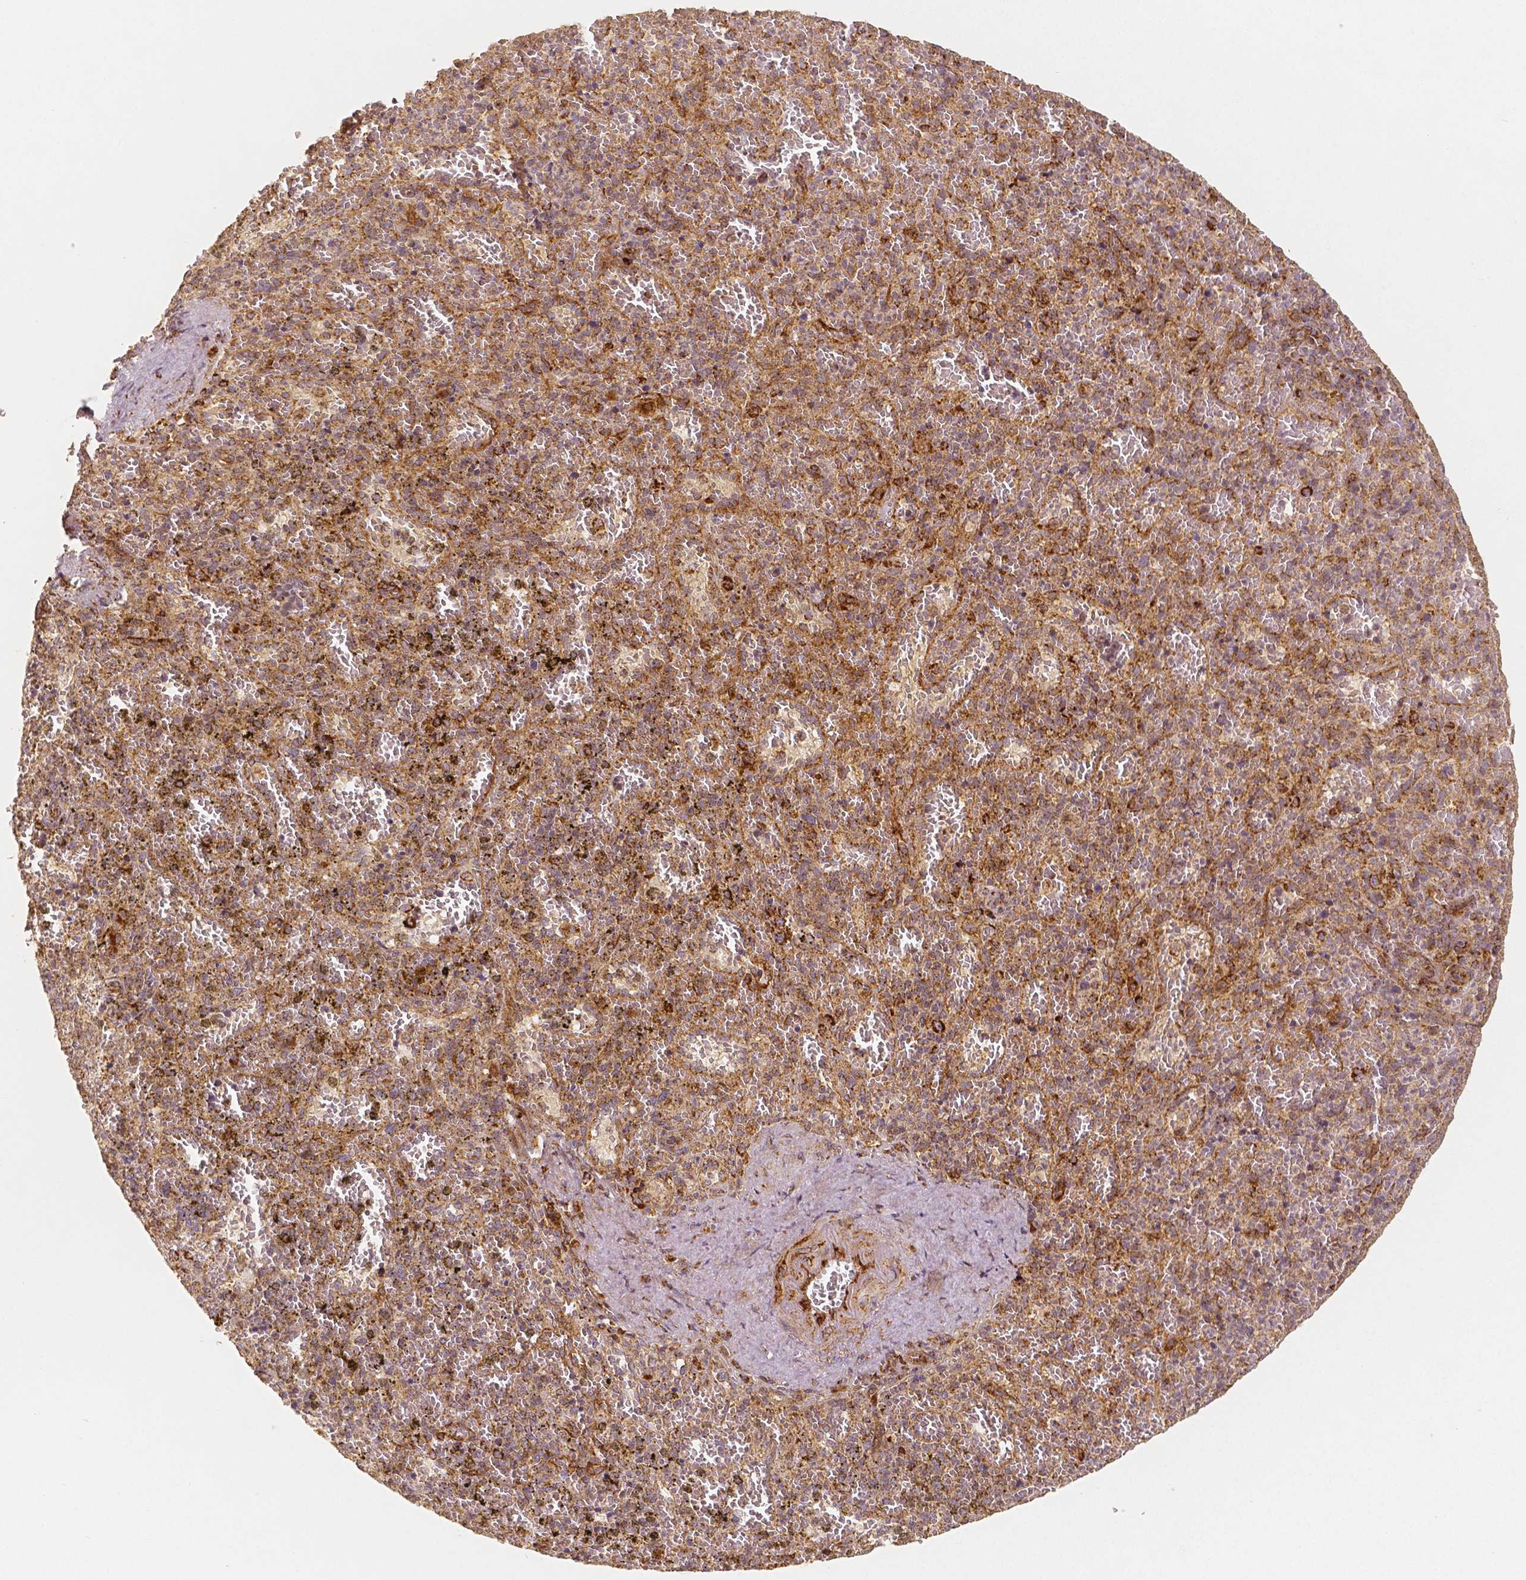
{"staining": {"intensity": "weak", "quantity": "<25%", "location": "cytoplasmic/membranous"}, "tissue": "spleen", "cell_type": "Cells in red pulp", "image_type": "normal", "snomed": [{"axis": "morphology", "description": "Normal tissue, NOS"}, {"axis": "topography", "description": "Spleen"}], "caption": "Spleen was stained to show a protein in brown. There is no significant staining in cells in red pulp. (DAB immunohistochemistry (IHC) visualized using brightfield microscopy, high magnification).", "gene": "PGAM5", "patient": {"sex": "female", "age": 50}}